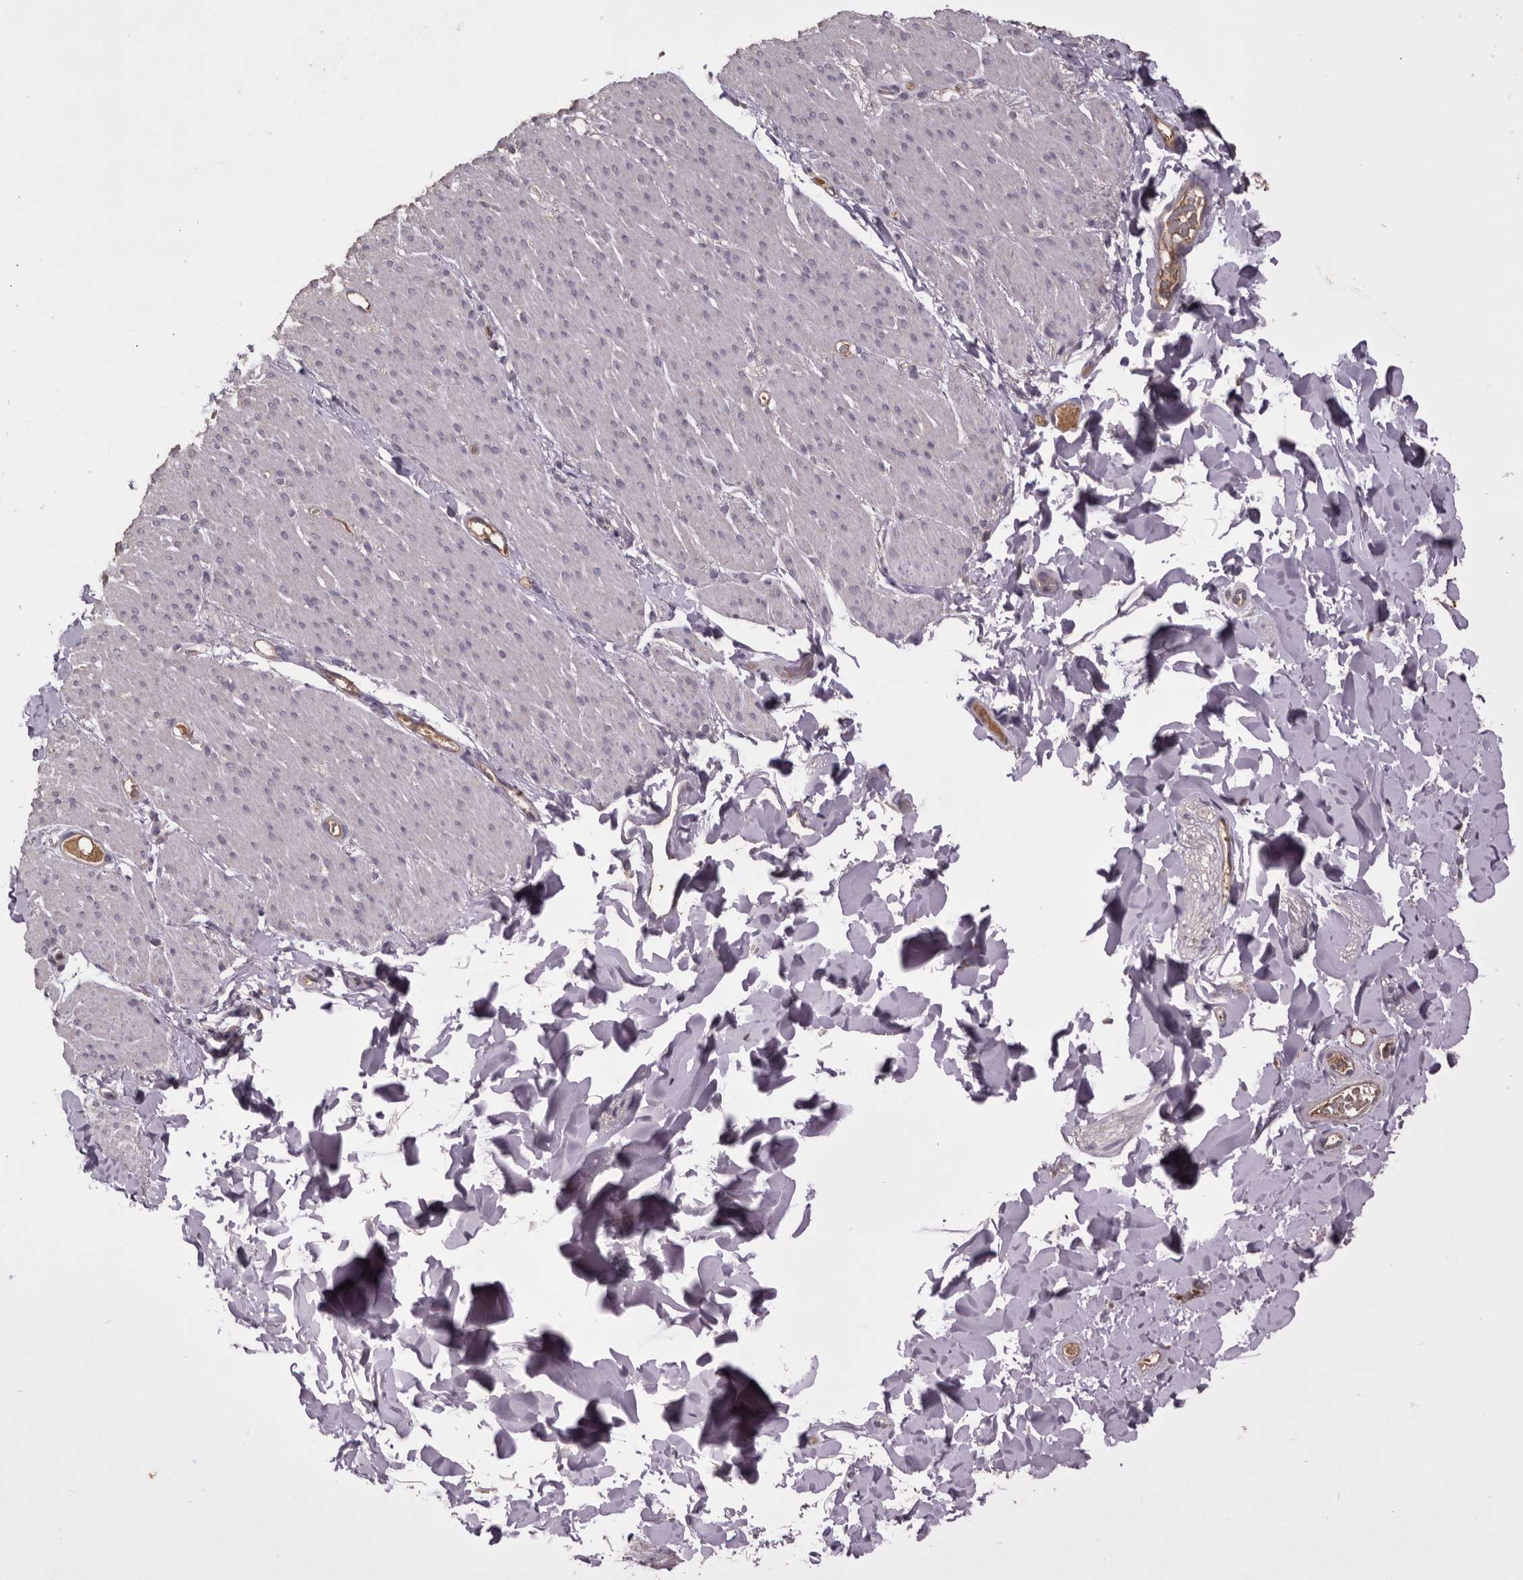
{"staining": {"intensity": "negative", "quantity": "none", "location": "none"}, "tissue": "smooth muscle", "cell_type": "Smooth muscle cells", "image_type": "normal", "snomed": [{"axis": "morphology", "description": "Normal tissue, NOS"}, {"axis": "topography", "description": "Colon"}, {"axis": "topography", "description": "Peripheral nerve tissue"}], "caption": "An image of smooth muscle stained for a protein reveals no brown staining in smooth muscle cells. (DAB (3,3'-diaminobenzidine) IHC, high magnification).", "gene": "HCAR2", "patient": {"sex": "female", "age": 61}}